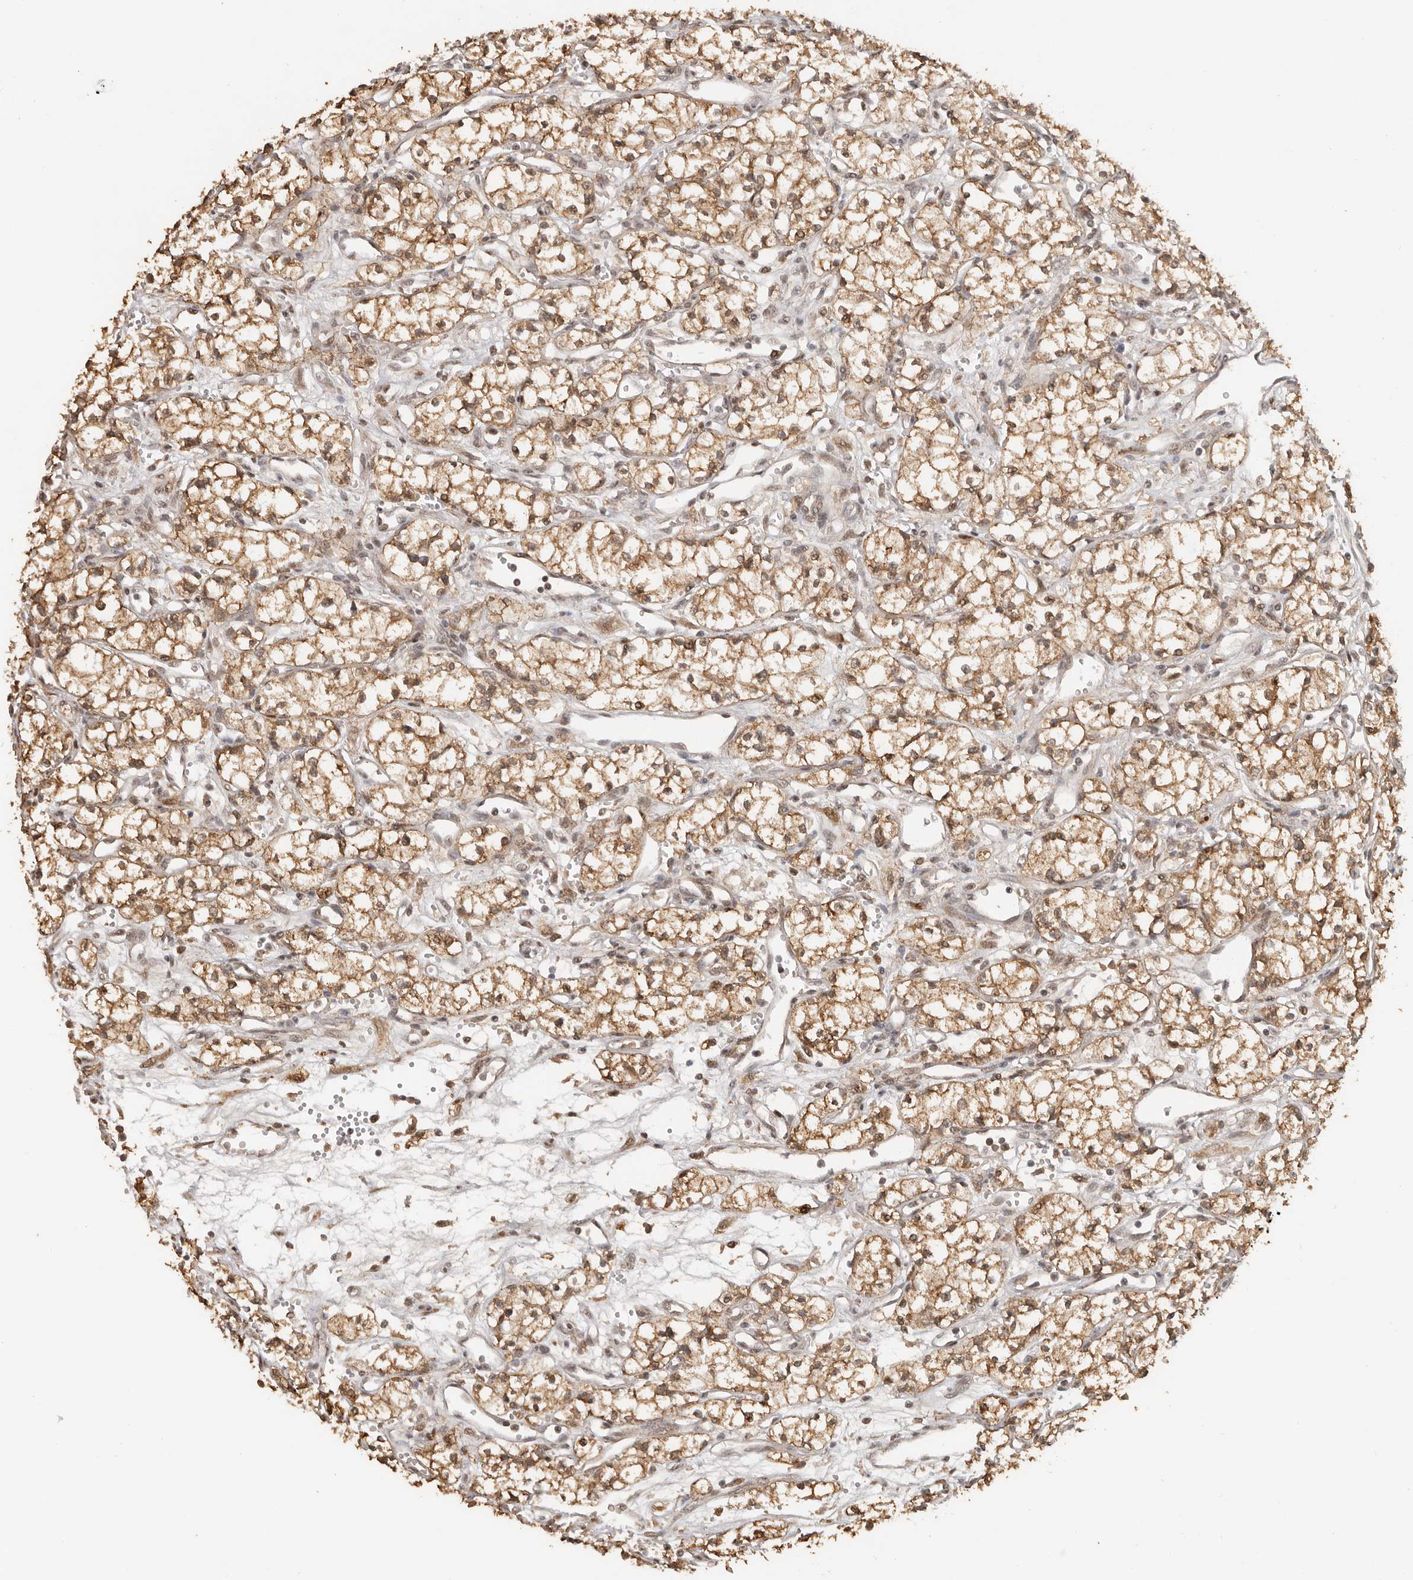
{"staining": {"intensity": "moderate", "quantity": ">75%", "location": "cytoplasmic/membranous,nuclear"}, "tissue": "renal cancer", "cell_type": "Tumor cells", "image_type": "cancer", "snomed": [{"axis": "morphology", "description": "Adenocarcinoma, NOS"}, {"axis": "topography", "description": "Kidney"}], "caption": "Protein expression analysis of renal cancer displays moderate cytoplasmic/membranous and nuclear expression in about >75% of tumor cells.", "gene": "SEC14L1", "patient": {"sex": "male", "age": 59}}